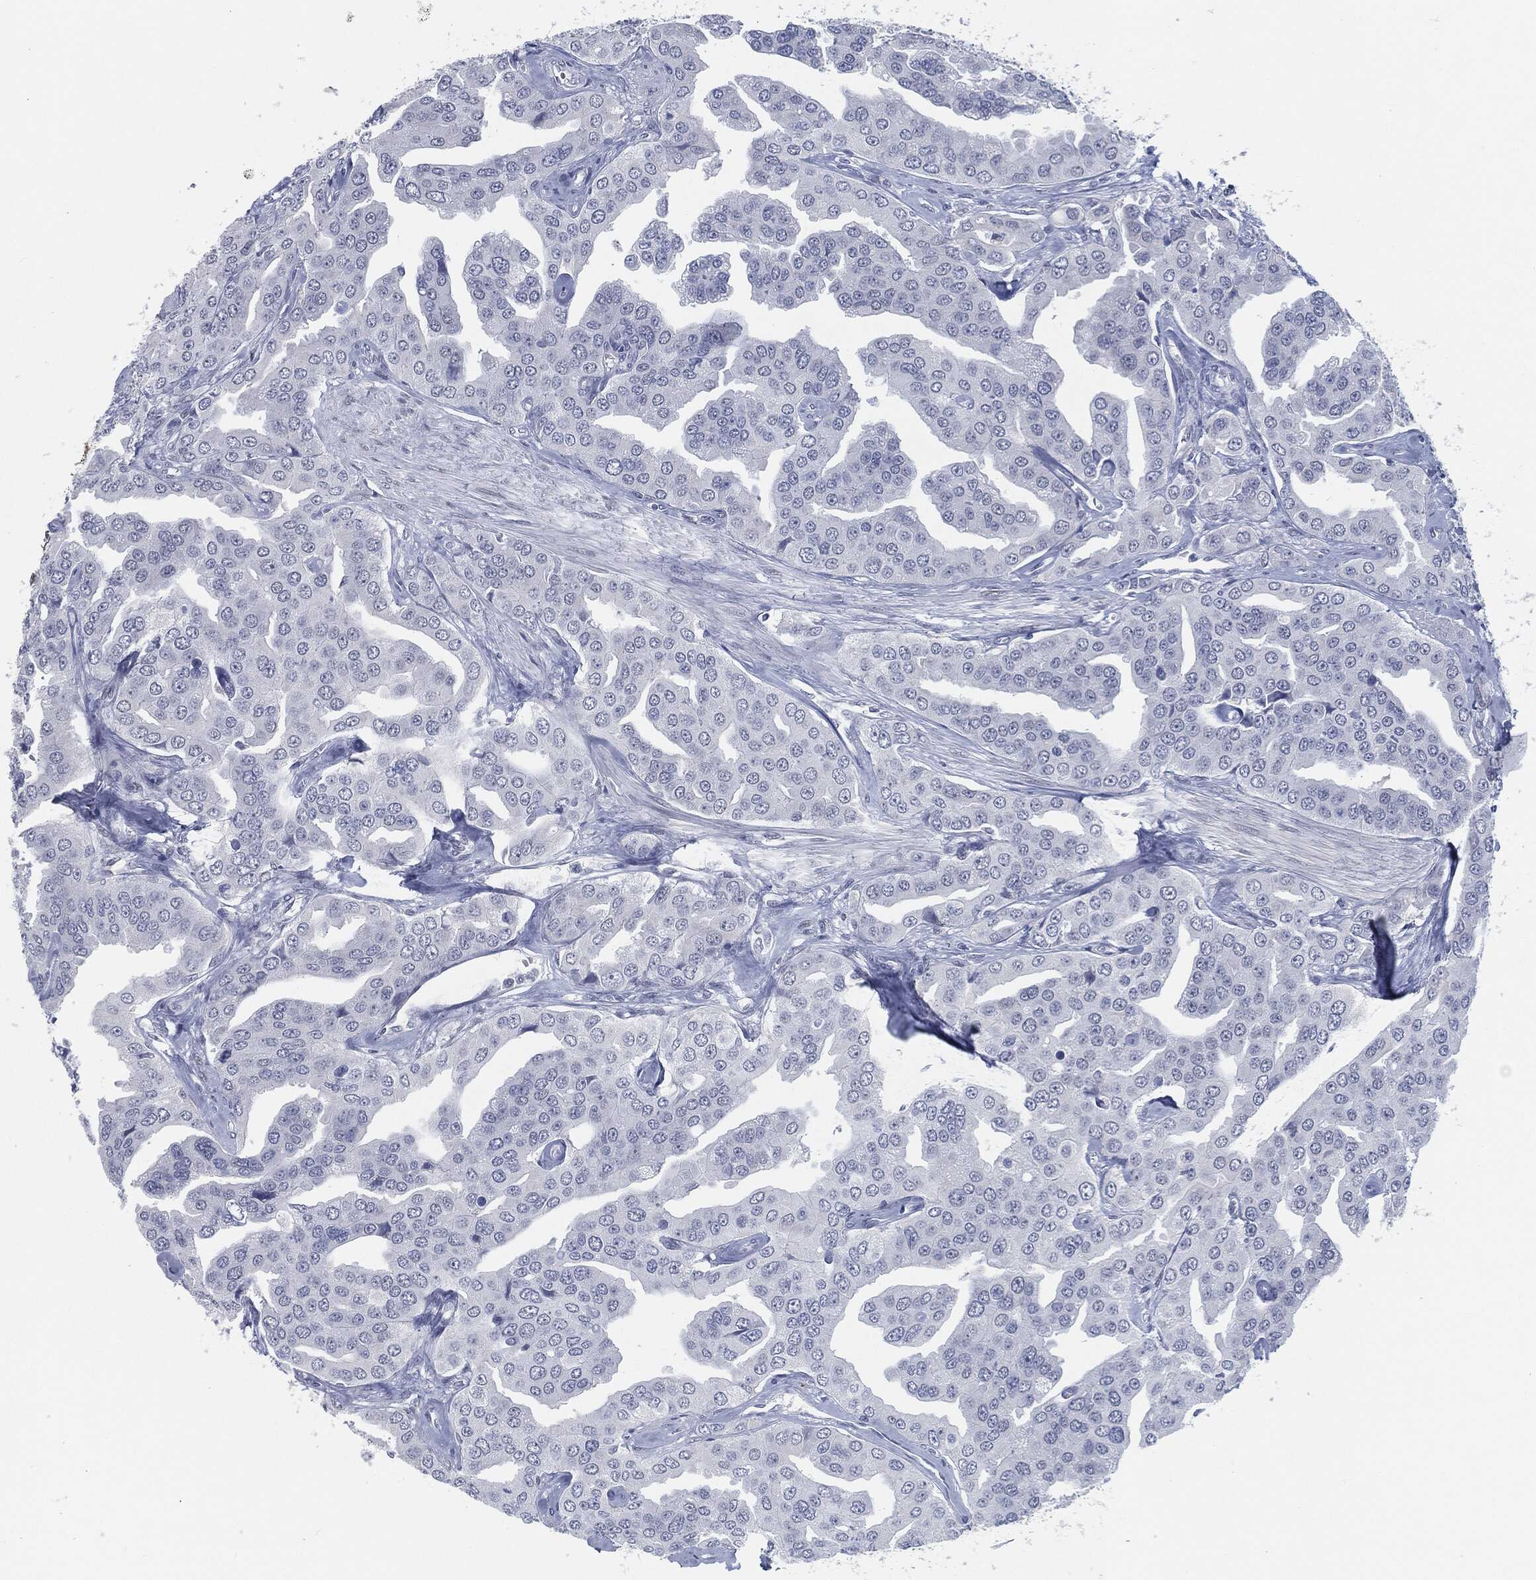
{"staining": {"intensity": "negative", "quantity": "none", "location": "none"}, "tissue": "prostate cancer", "cell_type": "Tumor cells", "image_type": "cancer", "snomed": [{"axis": "morphology", "description": "Adenocarcinoma, NOS"}, {"axis": "topography", "description": "Prostate and seminal vesicle, NOS"}, {"axis": "topography", "description": "Prostate"}], "caption": "Immunohistochemical staining of prostate adenocarcinoma exhibits no significant positivity in tumor cells.", "gene": "PROM1", "patient": {"sex": "male", "age": 69}}